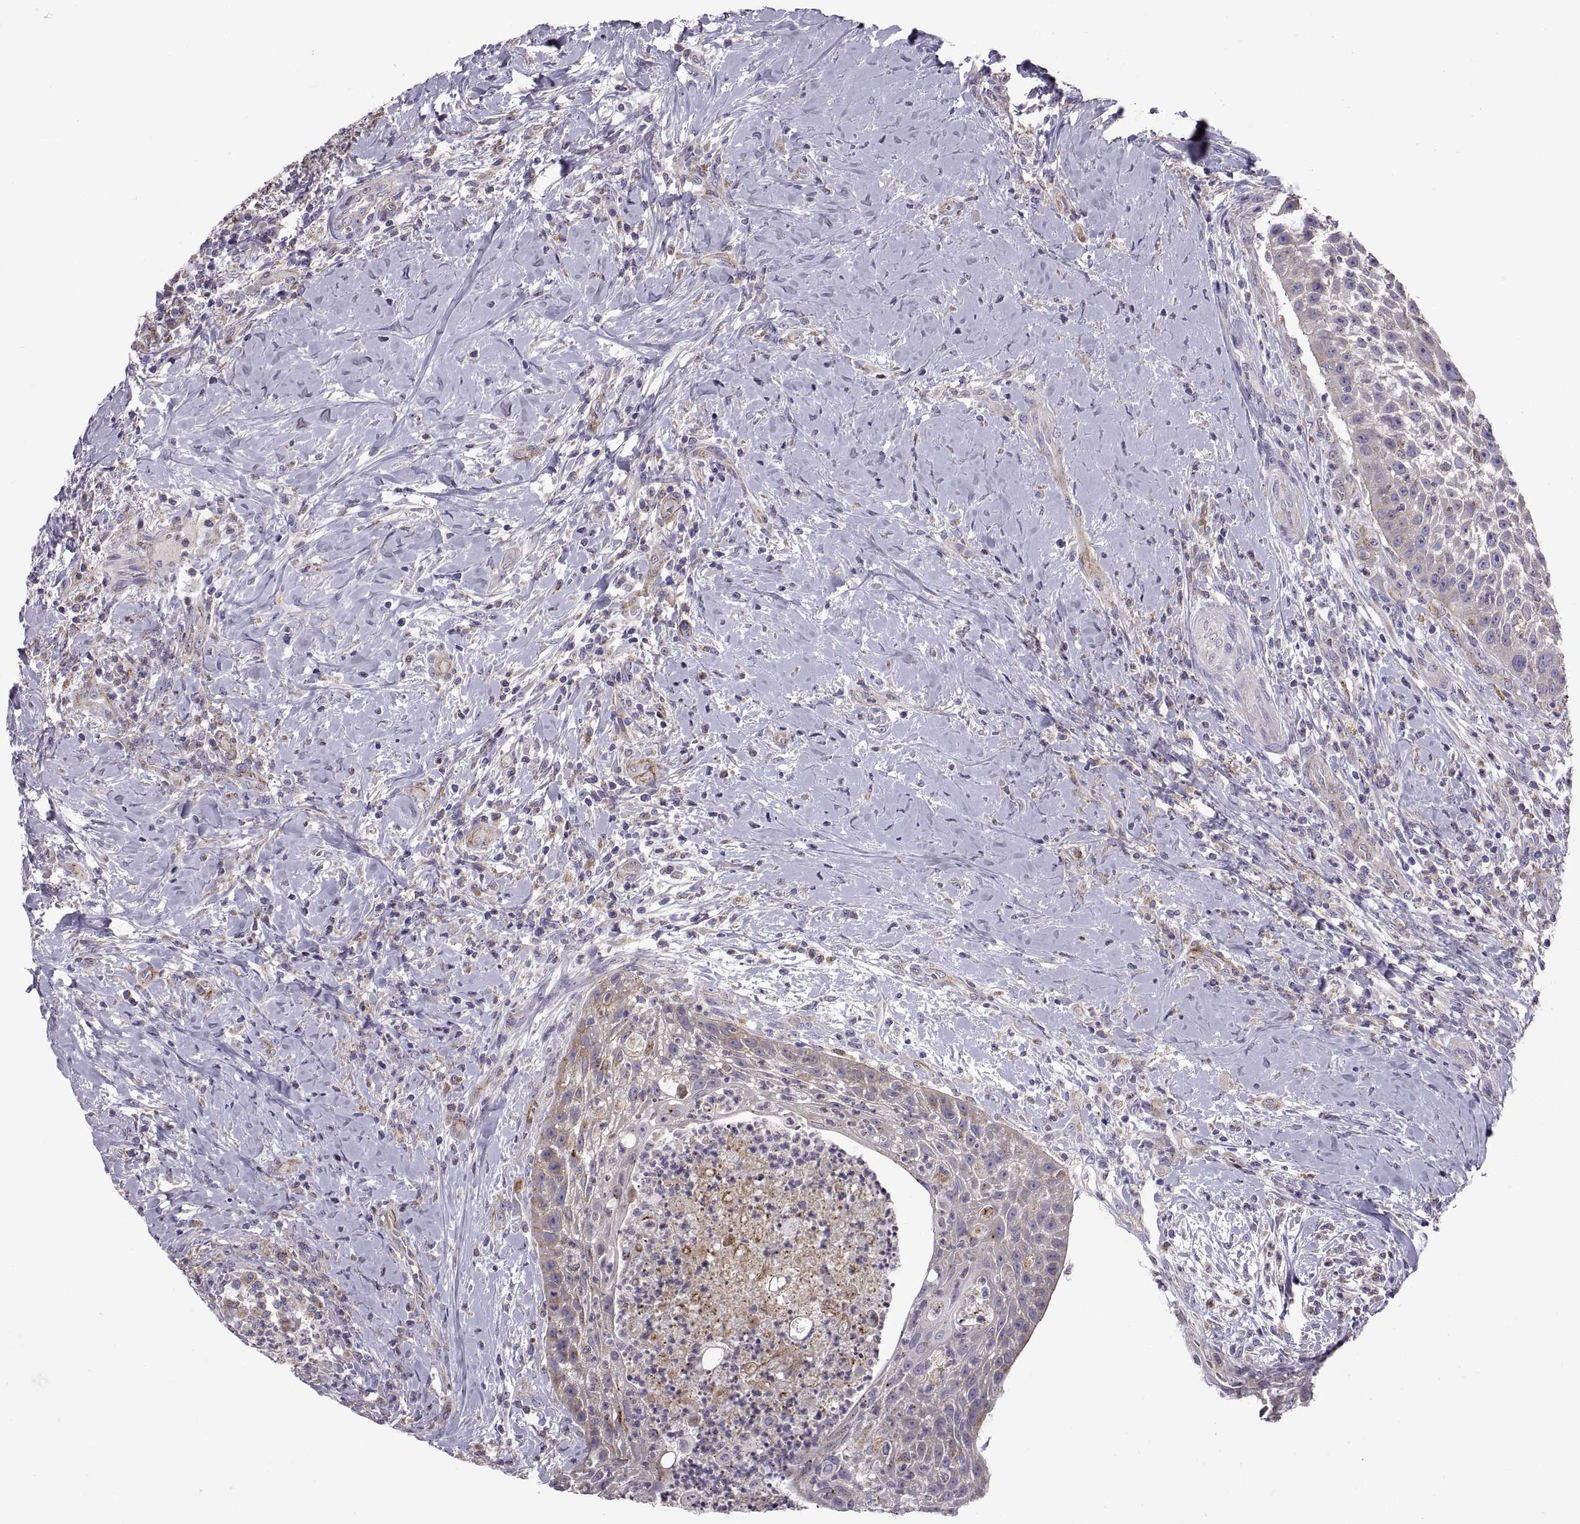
{"staining": {"intensity": "weak", "quantity": "25%-75%", "location": "cytoplasmic/membranous"}, "tissue": "head and neck cancer", "cell_type": "Tumor cells", "image_type": "cancer", "snomed": [{"axis": "morphology", "description": "Squamous cell carcinoma, NOS"}, {"axis": "topography", "description": "Head-Neck"}], "caption": "Weak cytoplasmic/membranous positivity for a protein is present in approximately 25%-75% of tumor cells of head and neck cancer (squamous cell carcinoma) using immunohistochemistry (IHC).", "gene": "ARSL", "patient": {"sex": "male", "age": 69}}